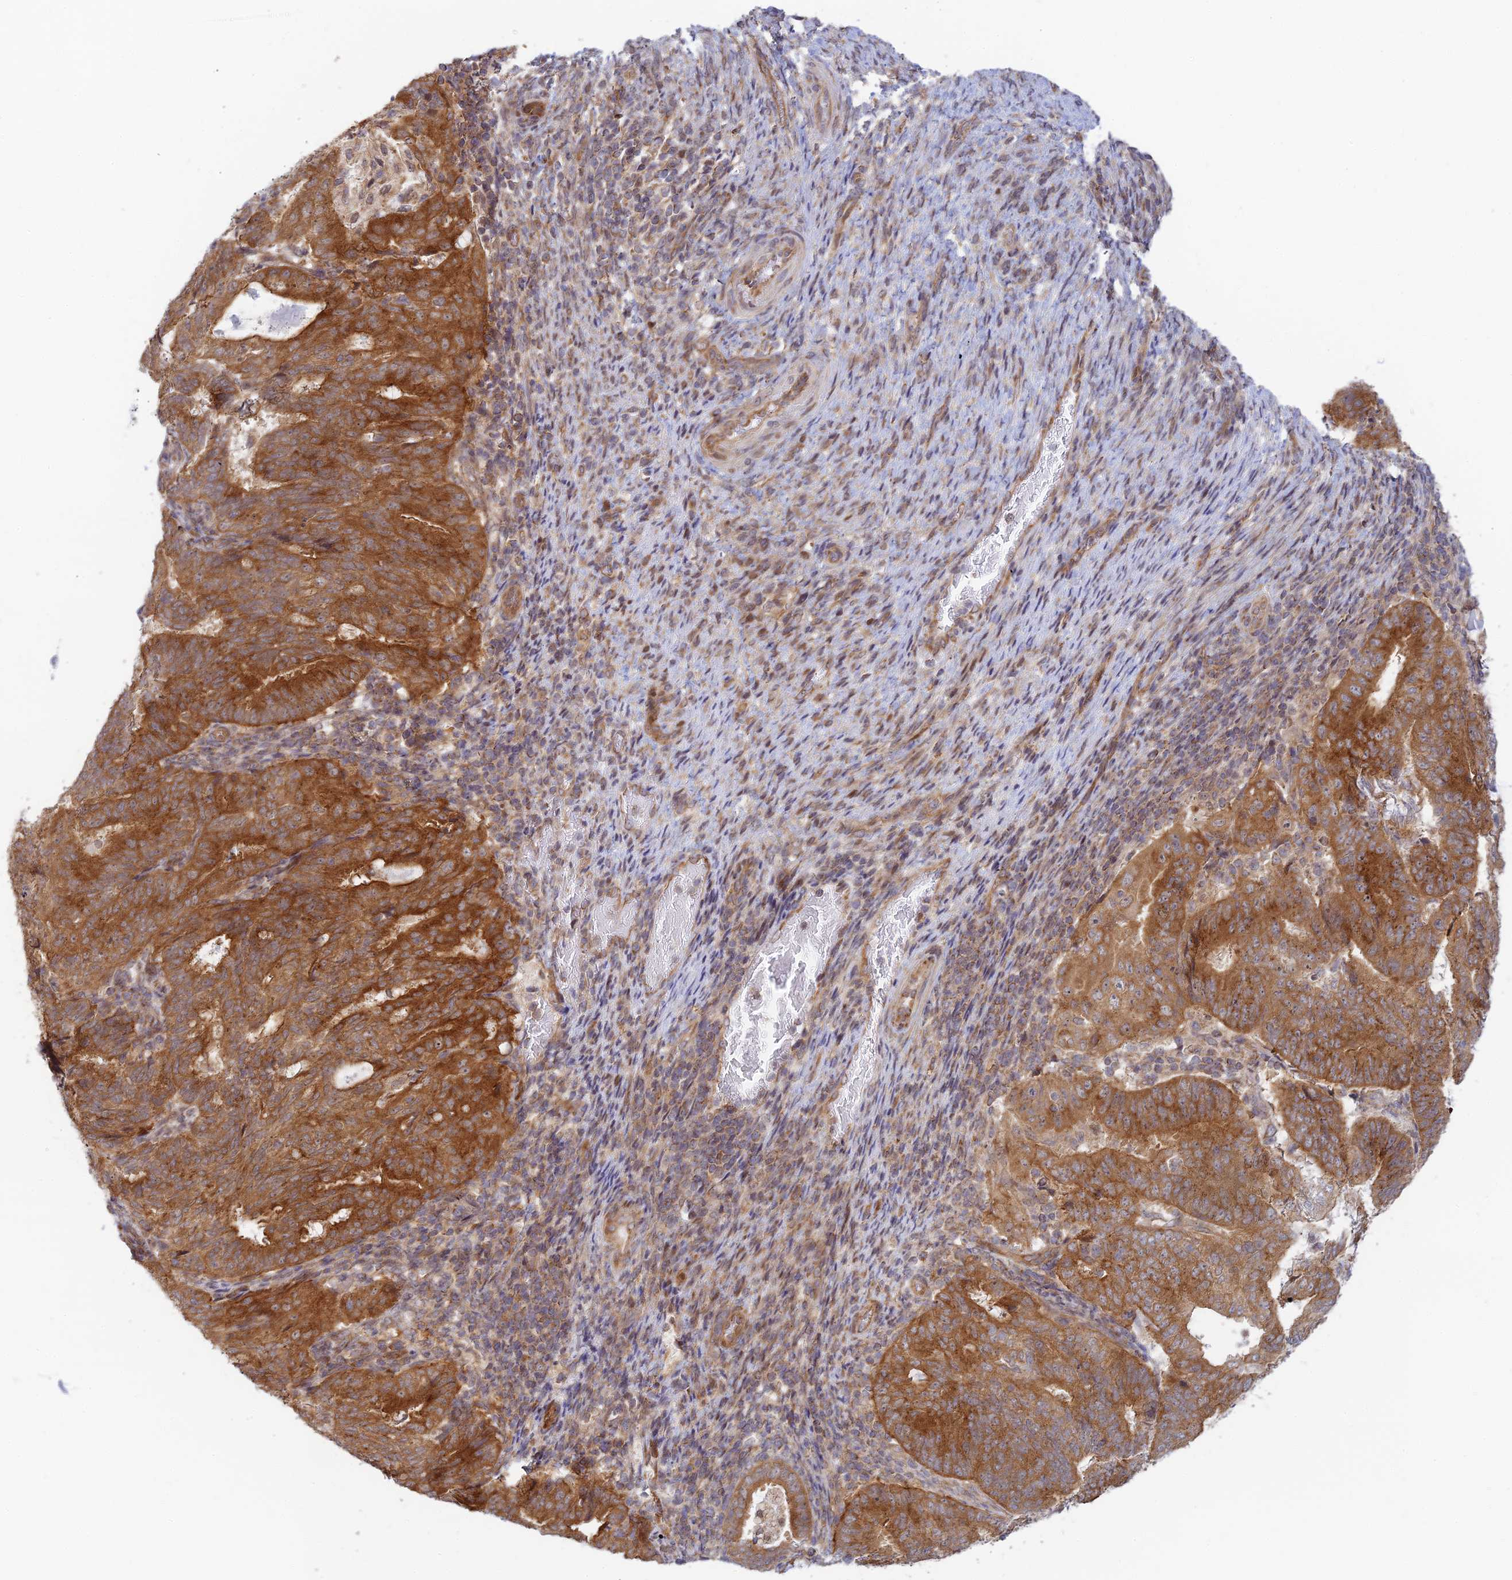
{"staining": {"intensity": "strong", "quantity": ">75%", "location": "cytoplasmic/membranous"}, "tissue": "endometrial cancer", "cell_type": "Tumor cells", "image_type": "cancer", "snomed": [{"axis": "morphology", "description": "Adenocarcinoma, NOS"}, {"axis": "topography", "description": "Endometrium"}], "caption": "Brown immunohistochemical staining in human adenocarcinoma (endometrial) exhibits strong cytoplasmic/membranous expression in about >75% of tumor cells. The staining was performed using DAB, with brown indicating positive protein expression. Nuclei are stained blue with hematoxylin.", "gene": "HOOK2", "patient": {"sex": "female", "age": 70}}